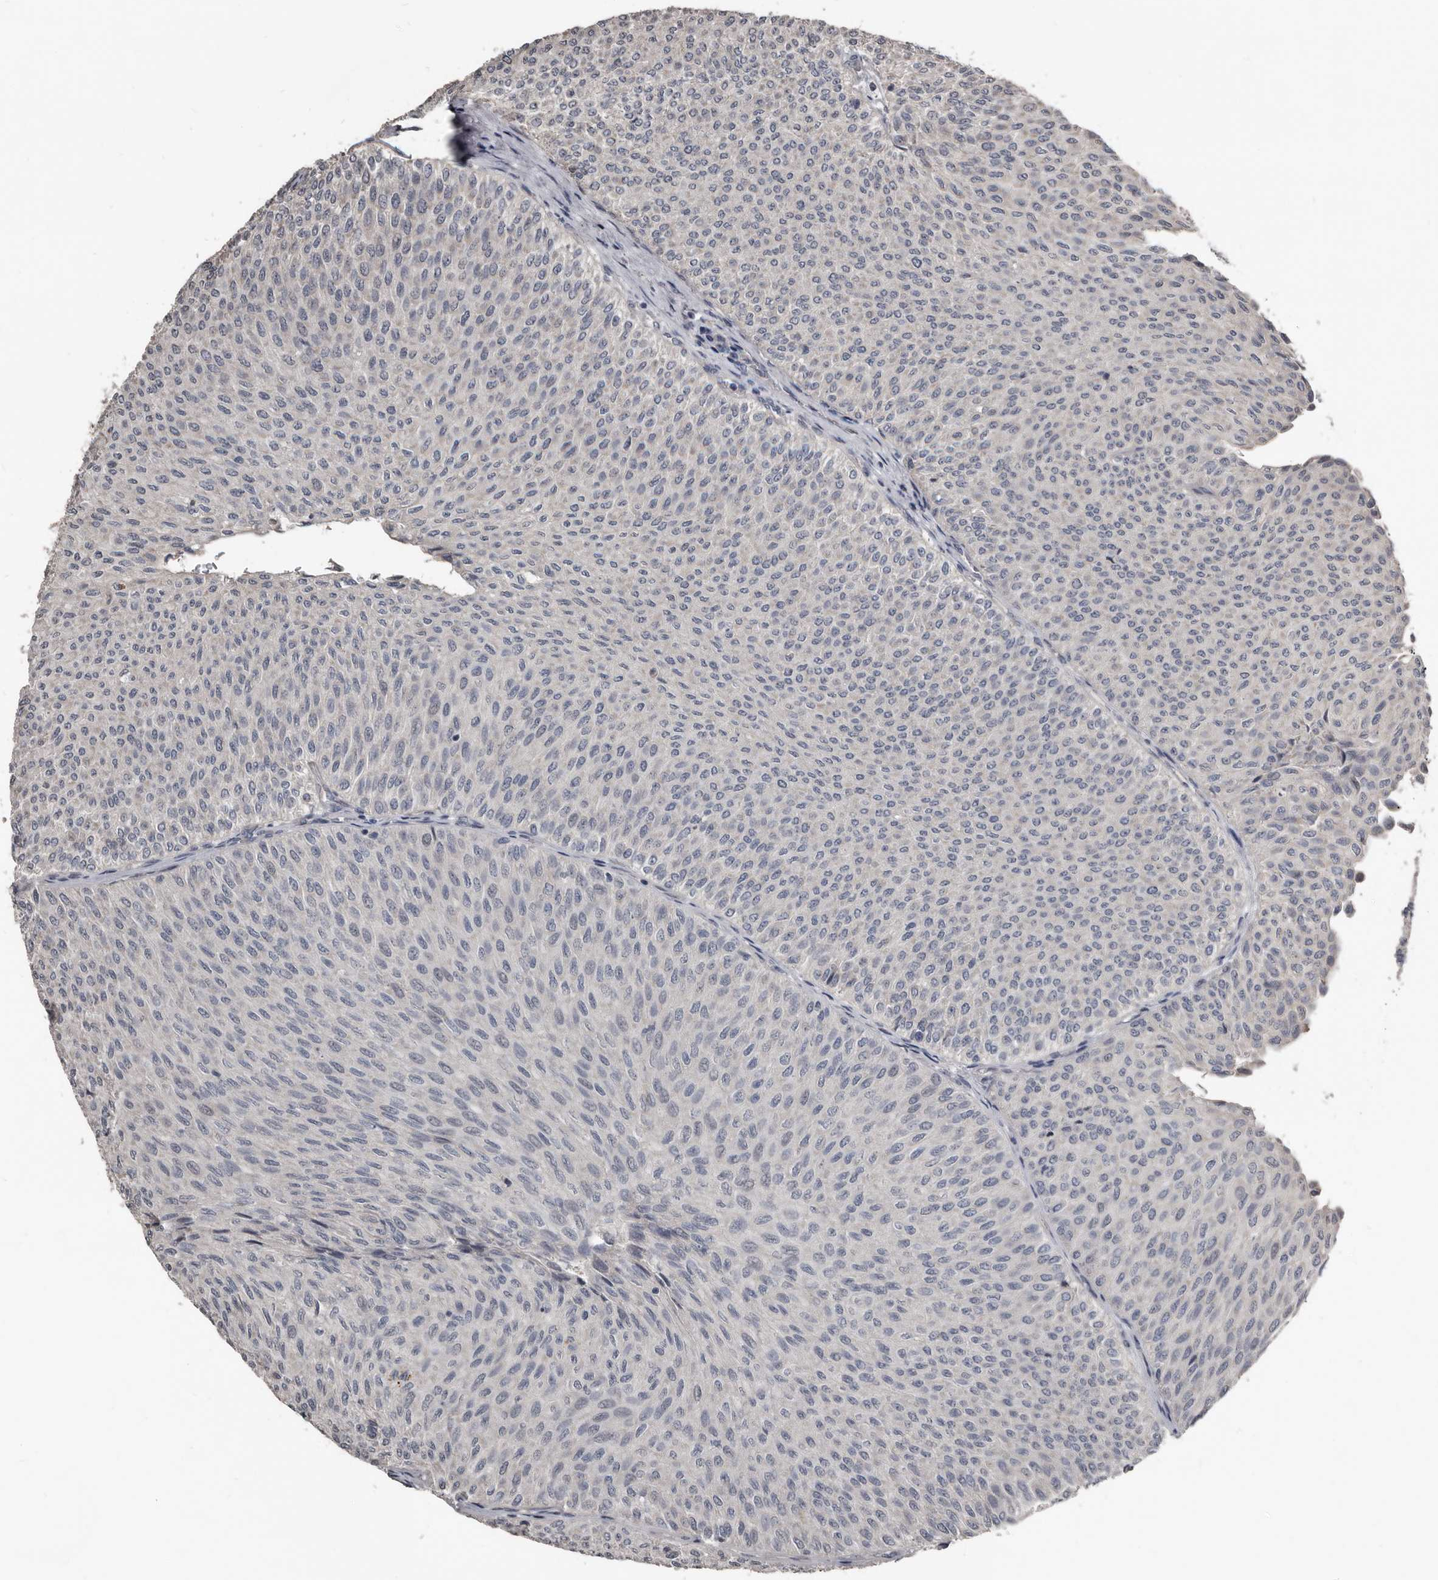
{"staining": {"intensity": "negative", "quantity": "none", "location": "none"}, "tissue": "urothelial cancer", "cell_type": "Tumor cells", "image_type": "cancer", "snomed": [{"axis": "morphology", "description": "Urothelial carcinoma, Low grade"}, {"axis": "topography", "description": "Urinary bladder"}], "caption": "Immunohistochemistry (IHC) histopathology image of human urothelial cancer stained for a protein (brown), which shows no expression in tumor cells.", "gene": "DHPS", "patient": {"sex": "male", "age": 78}}